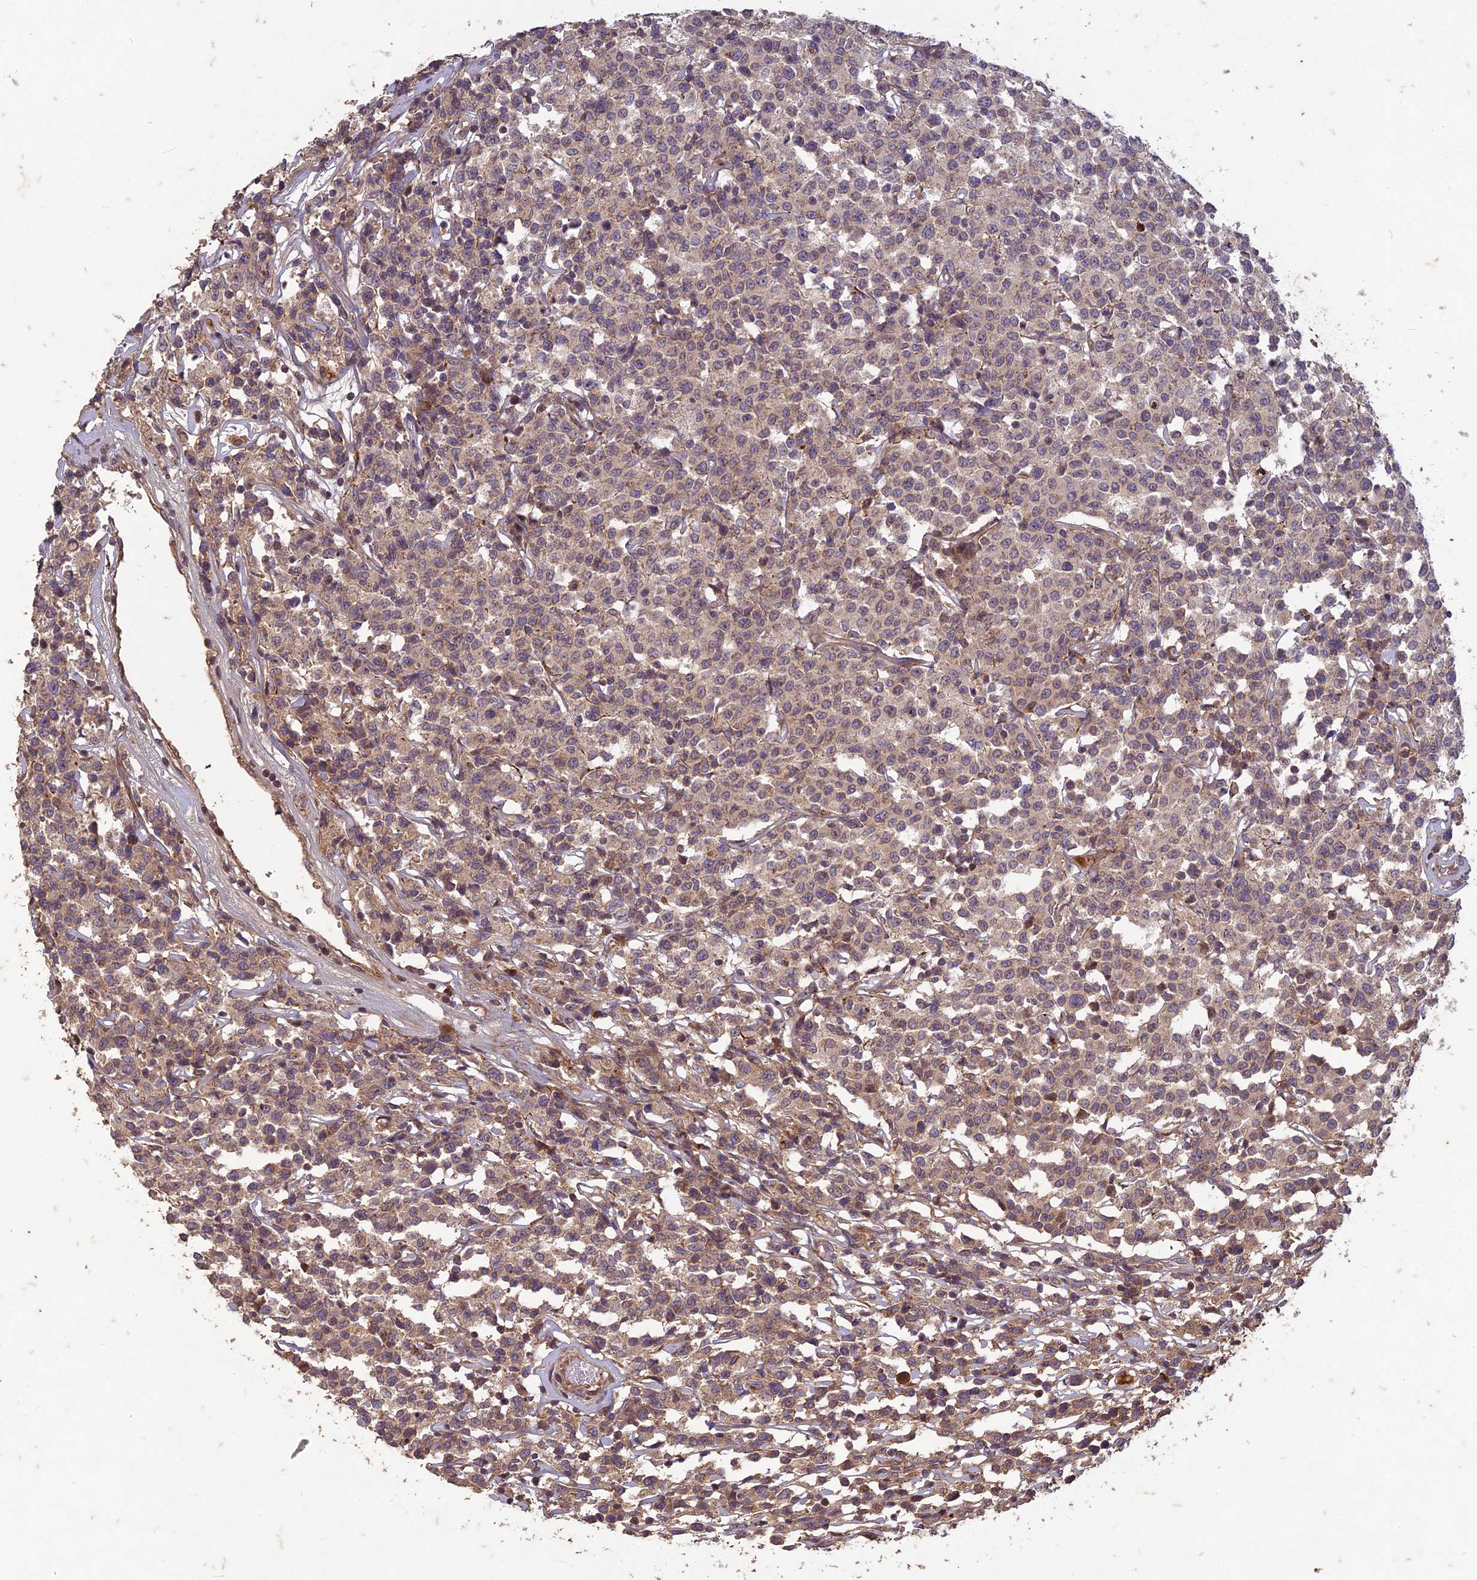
{"staining": {"intensity": "weak", "quantity": ">75%", "location": "cytoplasmic/membranous"}, "tissue": "lymphoma", "cell_type": "Tumor cells", "image_type": "cancer", "snomed": [{"axis": "morphology", "description": "Malignant lymphoma, non-Hodgkin's type, Low grade"}, {"axis": "topography", "description": "Small intestine"}], "caption": "Human lymphoma stained with a protein marker shows weak staining in tumor cells.", "gene": "TCF25", "patient": {"sex": "female", "age": 59}}